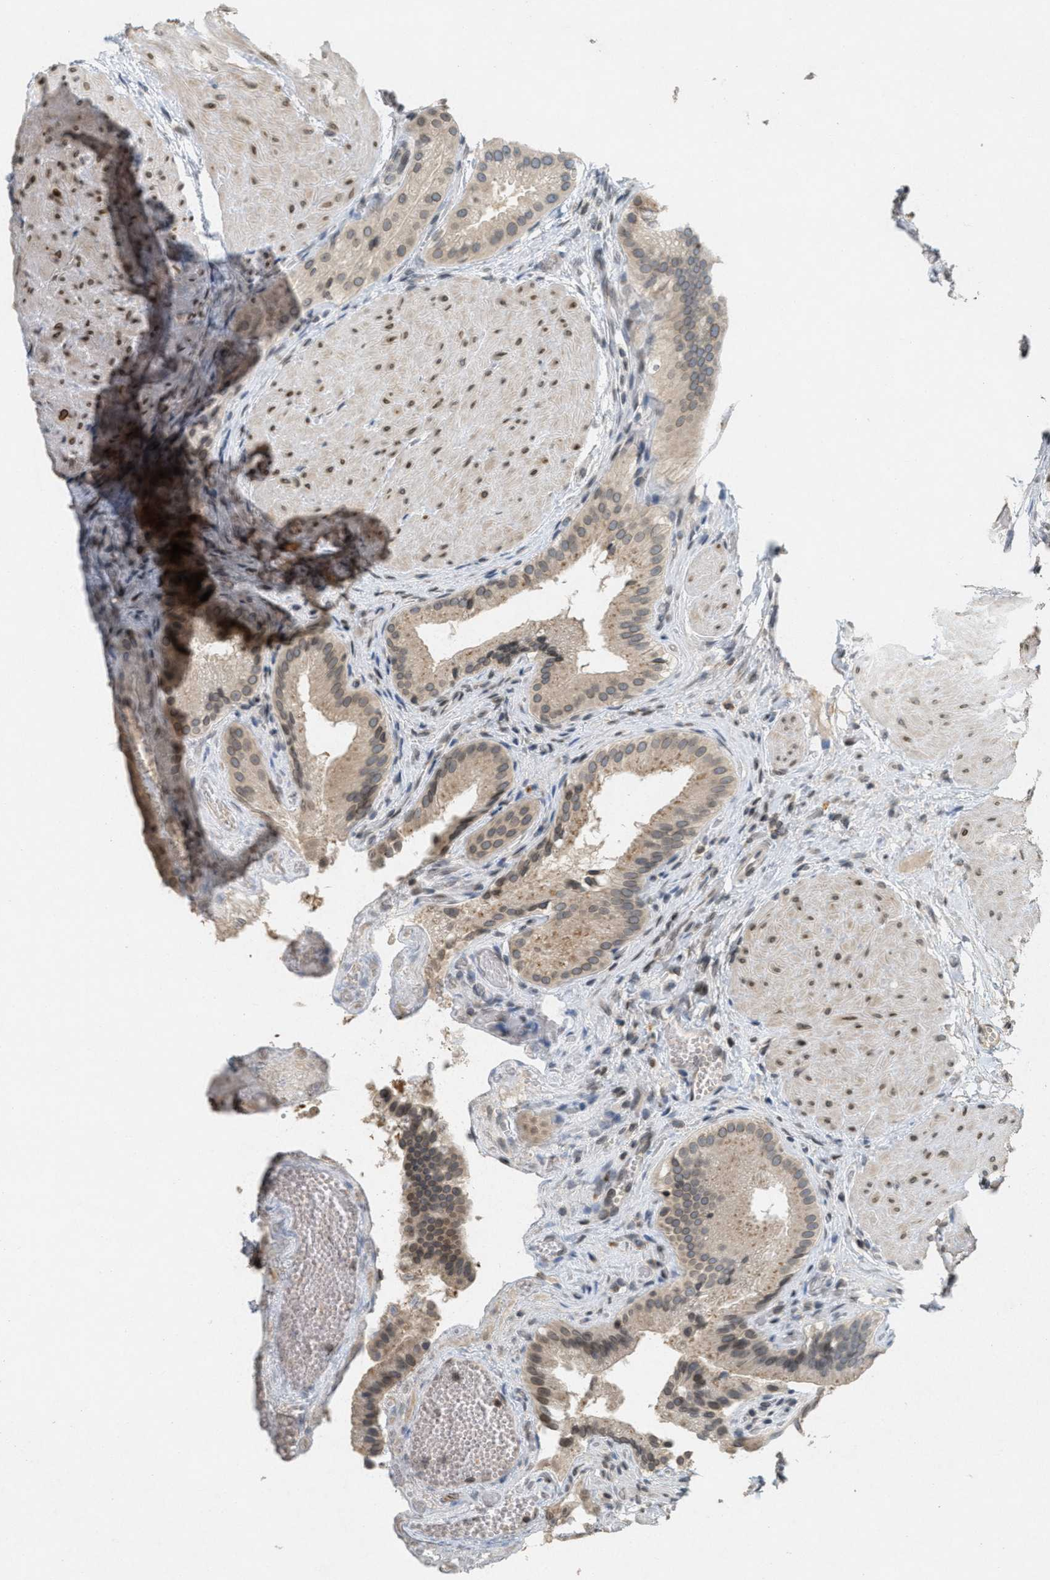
{"staining": {"intensity": "weak", "quantity": ">75%", "location": "cytoplasmic/membranous,nuclear"}, "tissue": "gallbladder", "cell_type": "Glandular cells", "image_type": "normal", "snomed": [{"axis": "morphology", "description": "Normal tissue, NOS"}, {"axis": "topography", "description": "Gallbladder"}], "caption": "Glandular cells reveal low levels of weak cytoplasmic/membranous,nuclear expression in about >75% of cells in benign human gallbladder. (Stains: DAB in brown, nuclei in blue, Microscopy: brightfield microscopy at high magnification).", "gene": "ABHD6", "patient": {"sex": "male", "age": 49}}